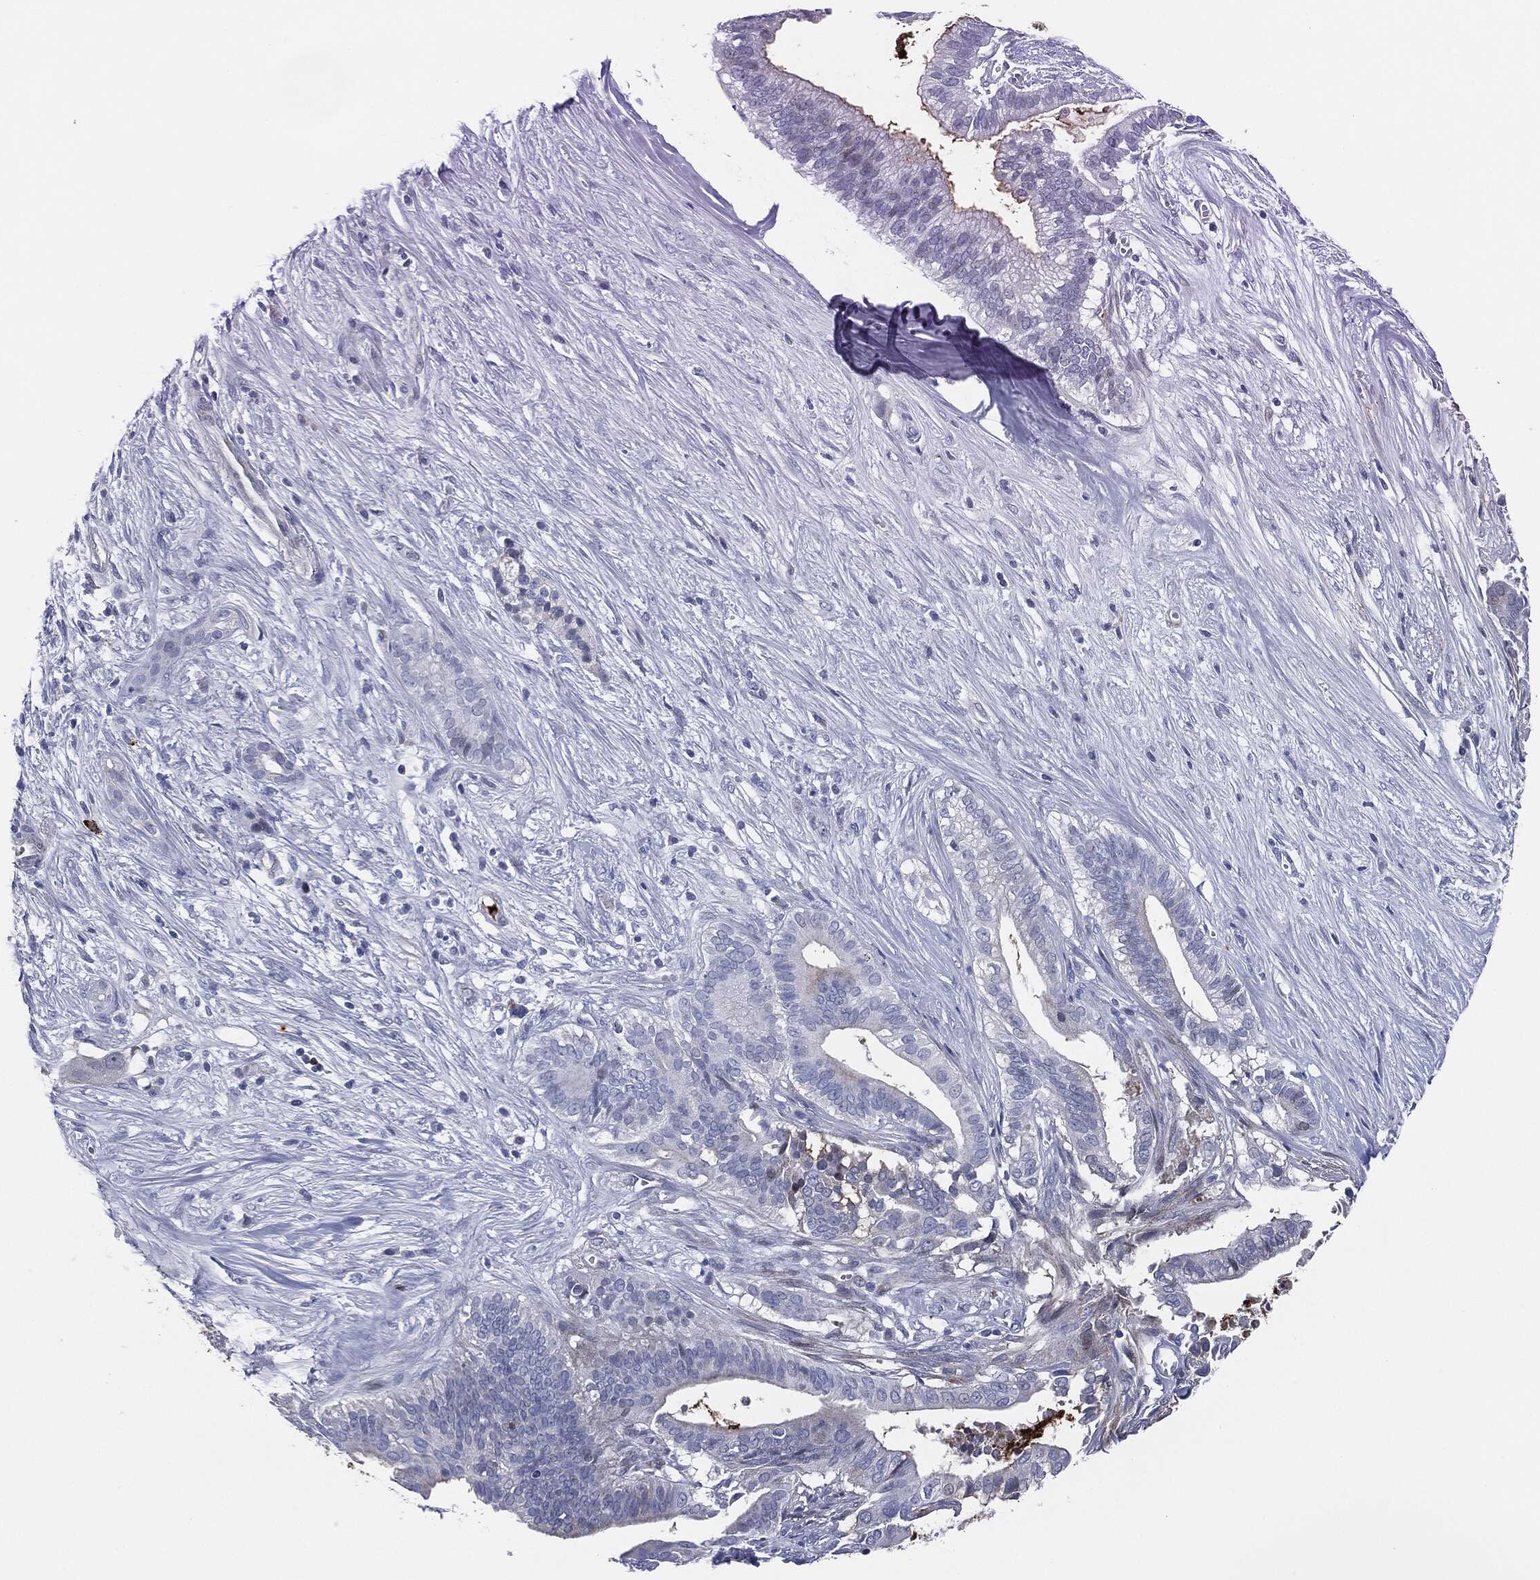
{"staining": {"intensity": "negative", "quantity": "none", "location": "none"}, "tissue": "pancreatic cancer", "cell_type": "Tumor cells", "image_type": "cancer", "snomed": [{"axis": "morphology", "description": "Adenocarcinoma, NOS"}, {"axis": "topography", "description": "Pancreas"}], "caption": "Image shows no protein expression in tumor cells of pancreatic cancer tissue.", "gene": "MPO", "patient": {"sex": "male", "age": 61}}